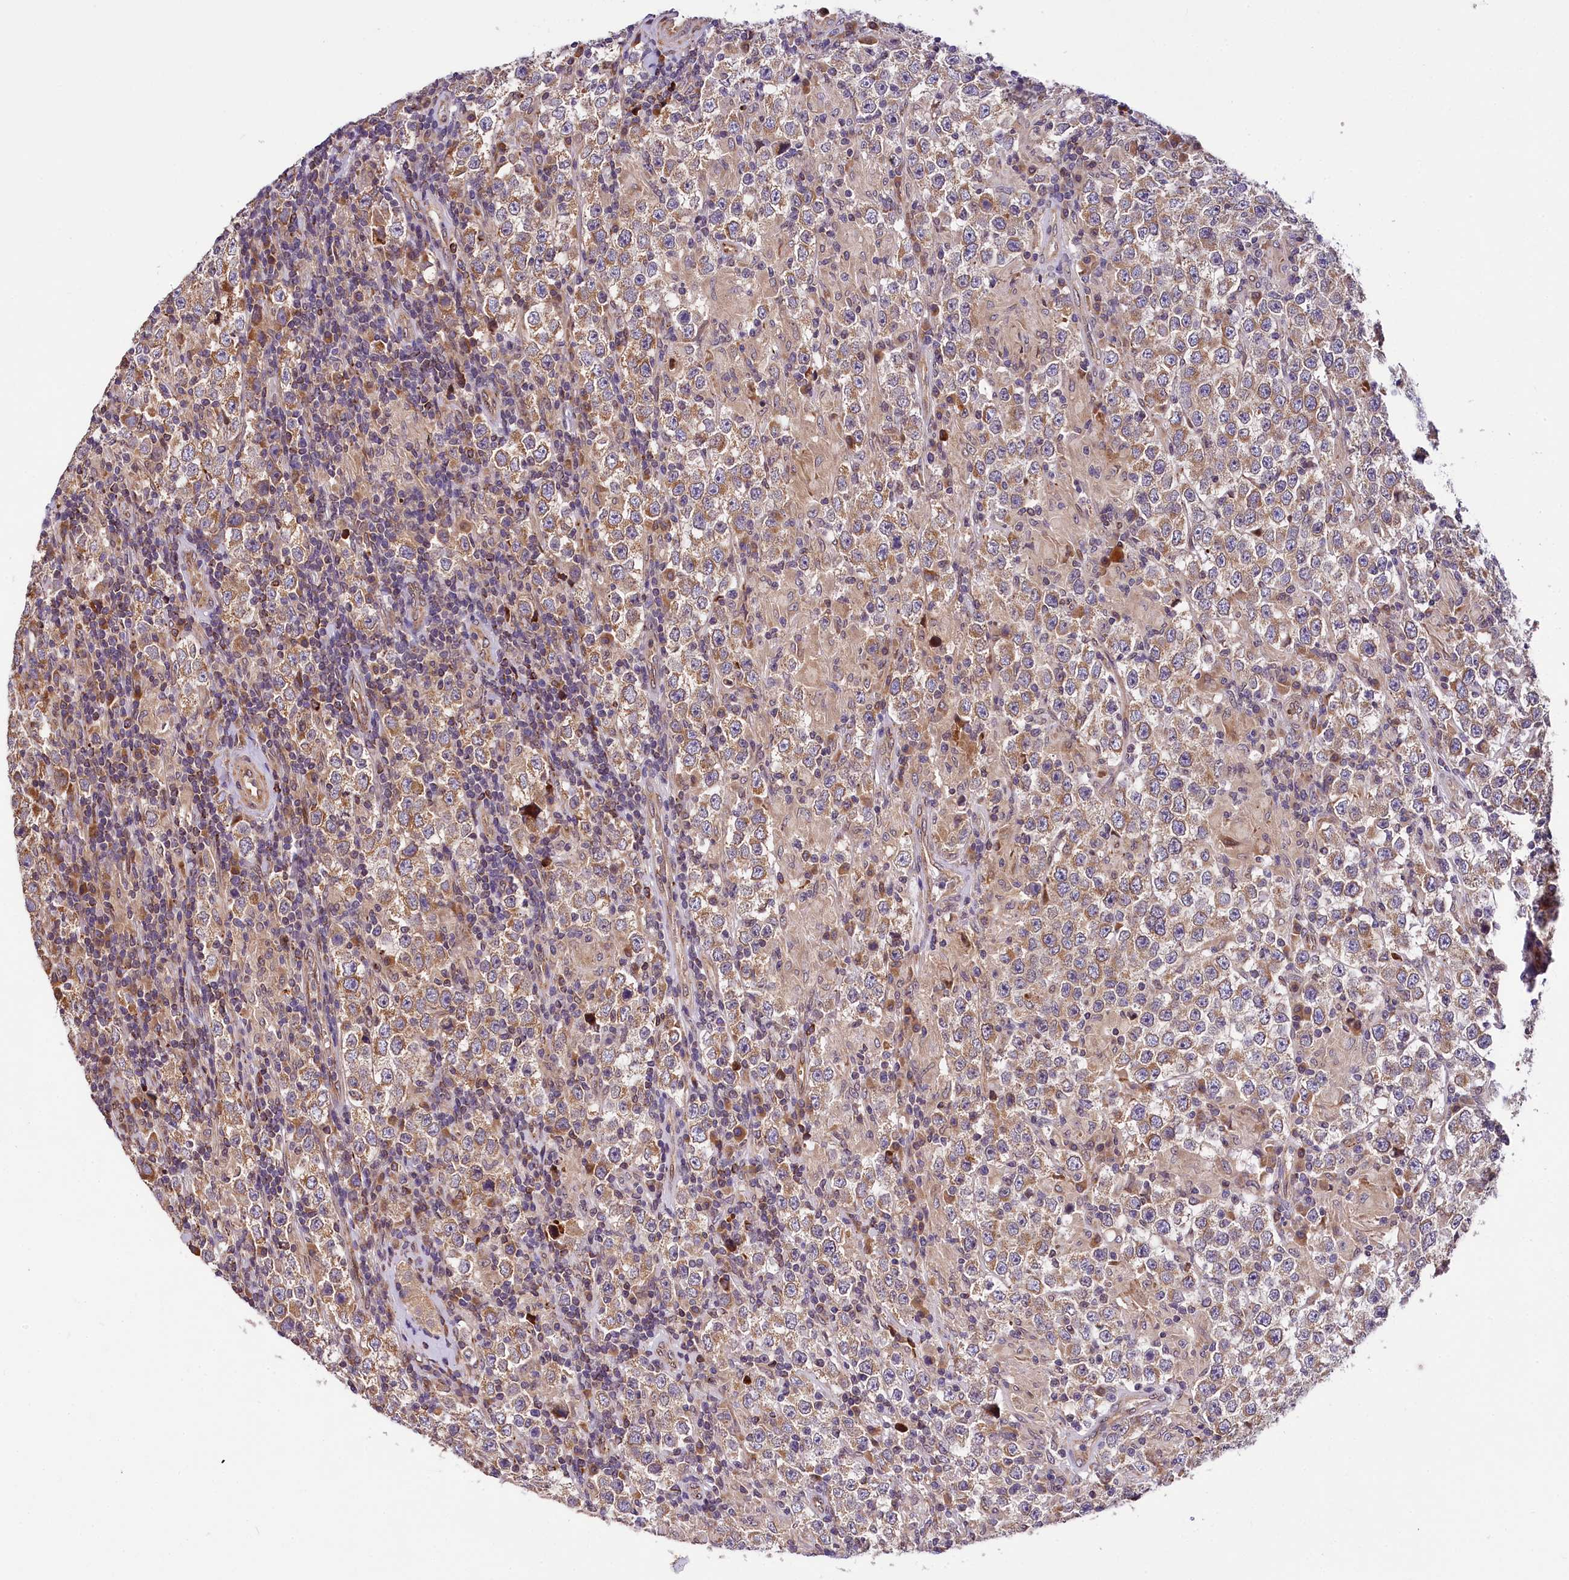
{"staining": {"intensity": "moderate", "quantity": ">75%", "location": "cytoplasmic/membranous"}, "tissue": "testis cancer", "cell_type": "Tumor cells", "image_type": "cancer", "snomed": [{"axis": "morphology", "description": "Normal tissue, NOS"}, {"axis": "morphology", "description": "Urothelial carcinoma, High grade"}, {"axis": "morphology", "description": "Seminoma, NOS"}, {"axis": "morphology", "description": "Carcinoma, Embryonal, NOS"}, {"axis": "topography", "description": "Urinary bladder"}, {"axis": "topography", "description": "Testis"}], "caption": "This is a micrograph of immunohistochemistry (IHC) staining of embryonal carcinoma (testis), which shows moderate positivity in the cytoplasmic/membranous of tumor cells.", "gene": "SUPV3L1", "patient": {"sex": "male", "age": 41}}